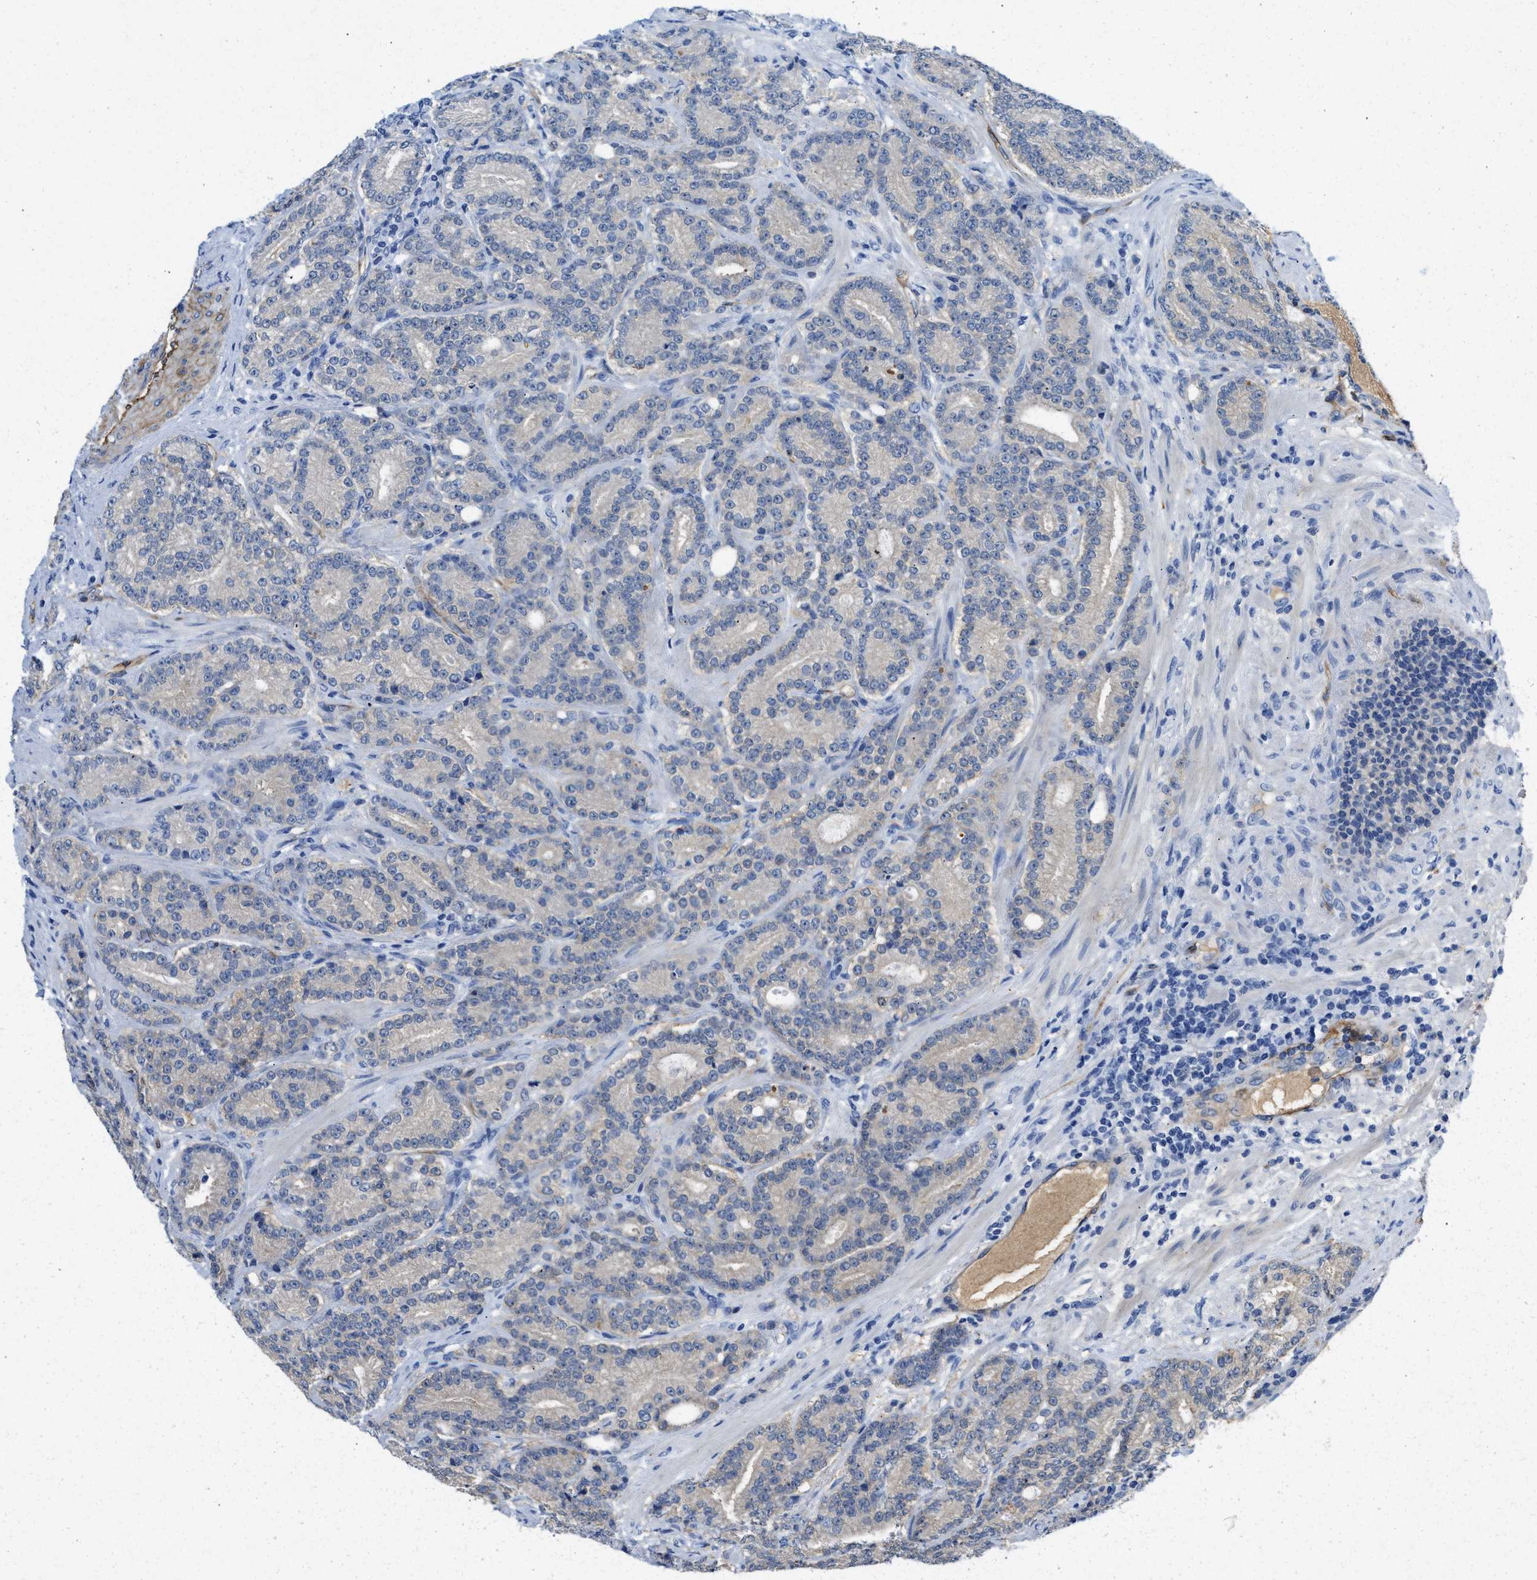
{"staining": {"intensity": "weak", "quantity": "<25%", "location": "cytoplasmic/membranous"}, "tissue": "prostate cancer", "cell_type": "Tumor cells", "image_type": "cancer", "snomed": [{"axis": "morphology", "description": "Adenocarcinoma, High grade"}, {"axis": "topography", "description": "Prostate"}], "caption": "This is an IHC image of high-grade adenocarcinoma (prostate). There is no staining in tumor cells.", "gene": "SPEG", "patient": {"sex": "male", "age": 61}}